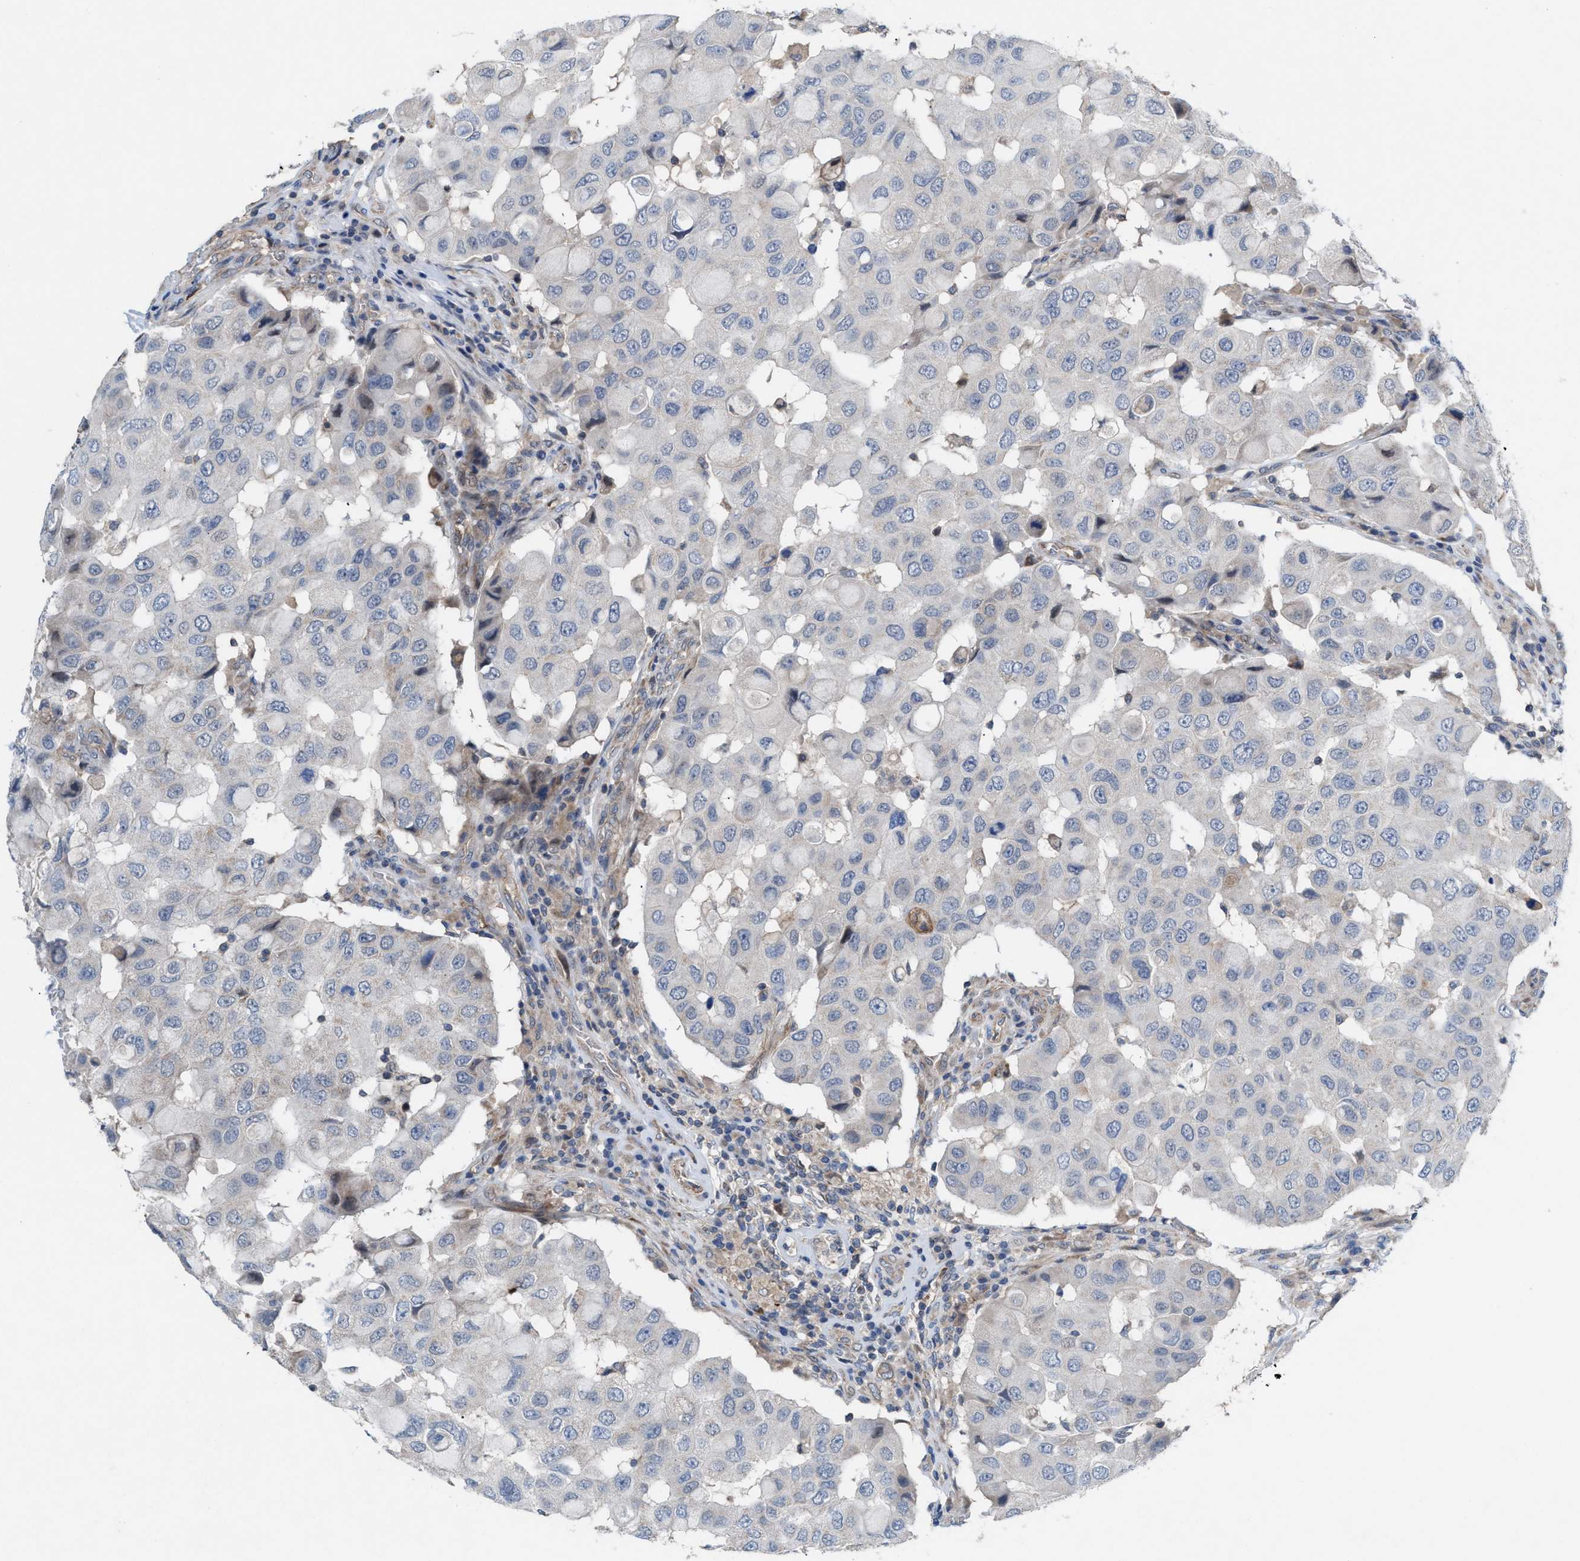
{"staining": {"intensity": "negative", "quantity": "none", "location": "none"}, "tissue": "breast cancer", "cell_type": "Tumor cells", "image_type": "cancer", "snomed": [{"axis": "morphology", "description": "Duct carcinoma"}, {"axis": "topography", "description": "Breast"}], "caption": "Immunohistochemistry micrograph of neoplastic tissue: breast cancer (invasive ductal carcinoma) stained with DAB reveals no significant protein positivity in tumor cells.", "gene": "MRM1", "patient": {"sex": "female", "age": 27}}